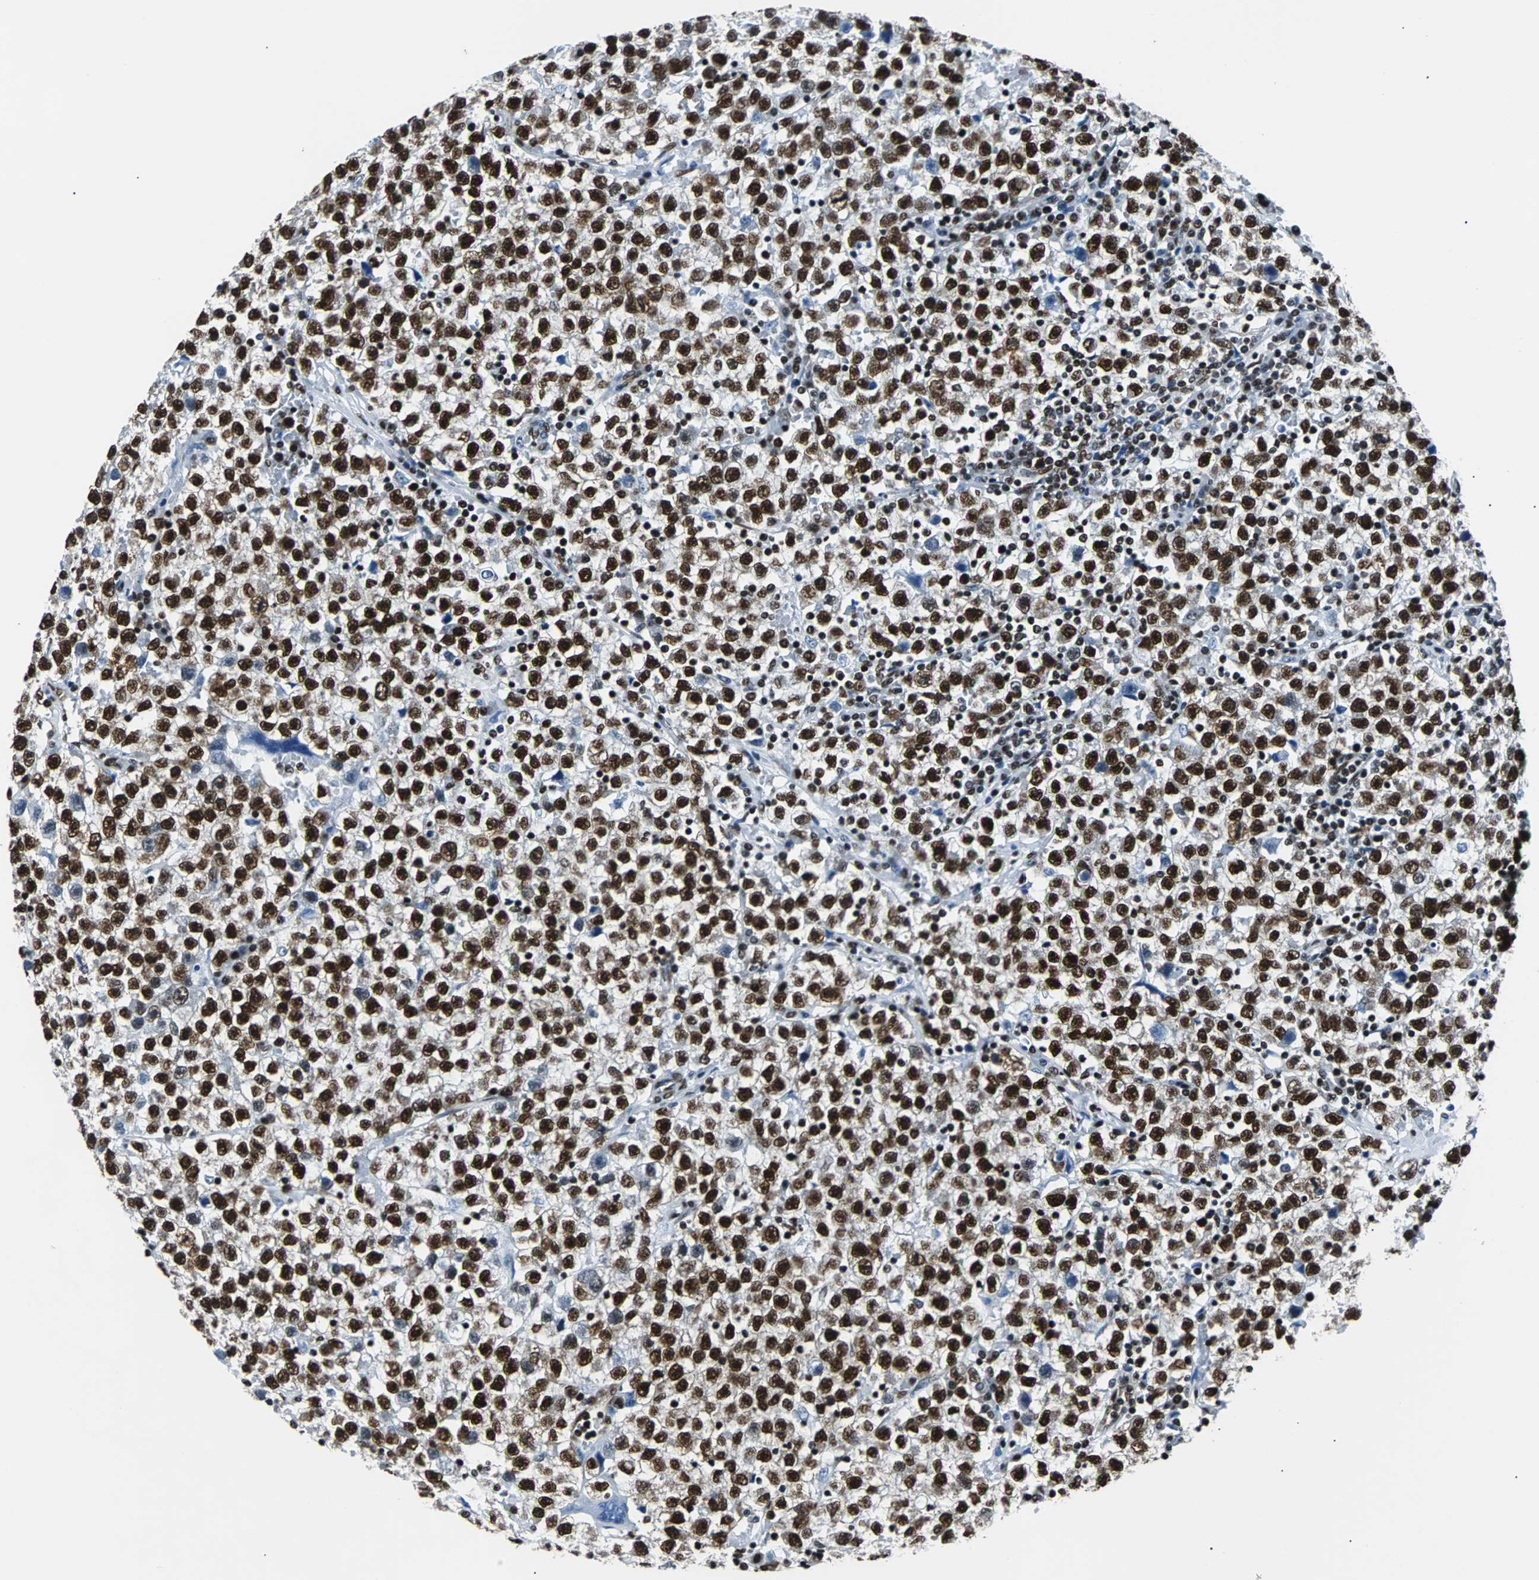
{"staining": {"intensity": "strong", "quantity": ">75%", "location": "nuclear"}, "tissue": "testis cancer", "cell_type": "Tumor cells", "image_type": "cancer", "snomed": [{"axis": "morphology", "description": "Seminoma, NOS"}, {"axis": "topography", "description": "Testis"}], "caption": "This is a histology image of immunohistochemistry (IHC) staining of testis seminoma, which shows strong expression in the nuclear of tumor cells.", "gene": "FUBP1", "patient": {"sex": "male", "age": 22}}